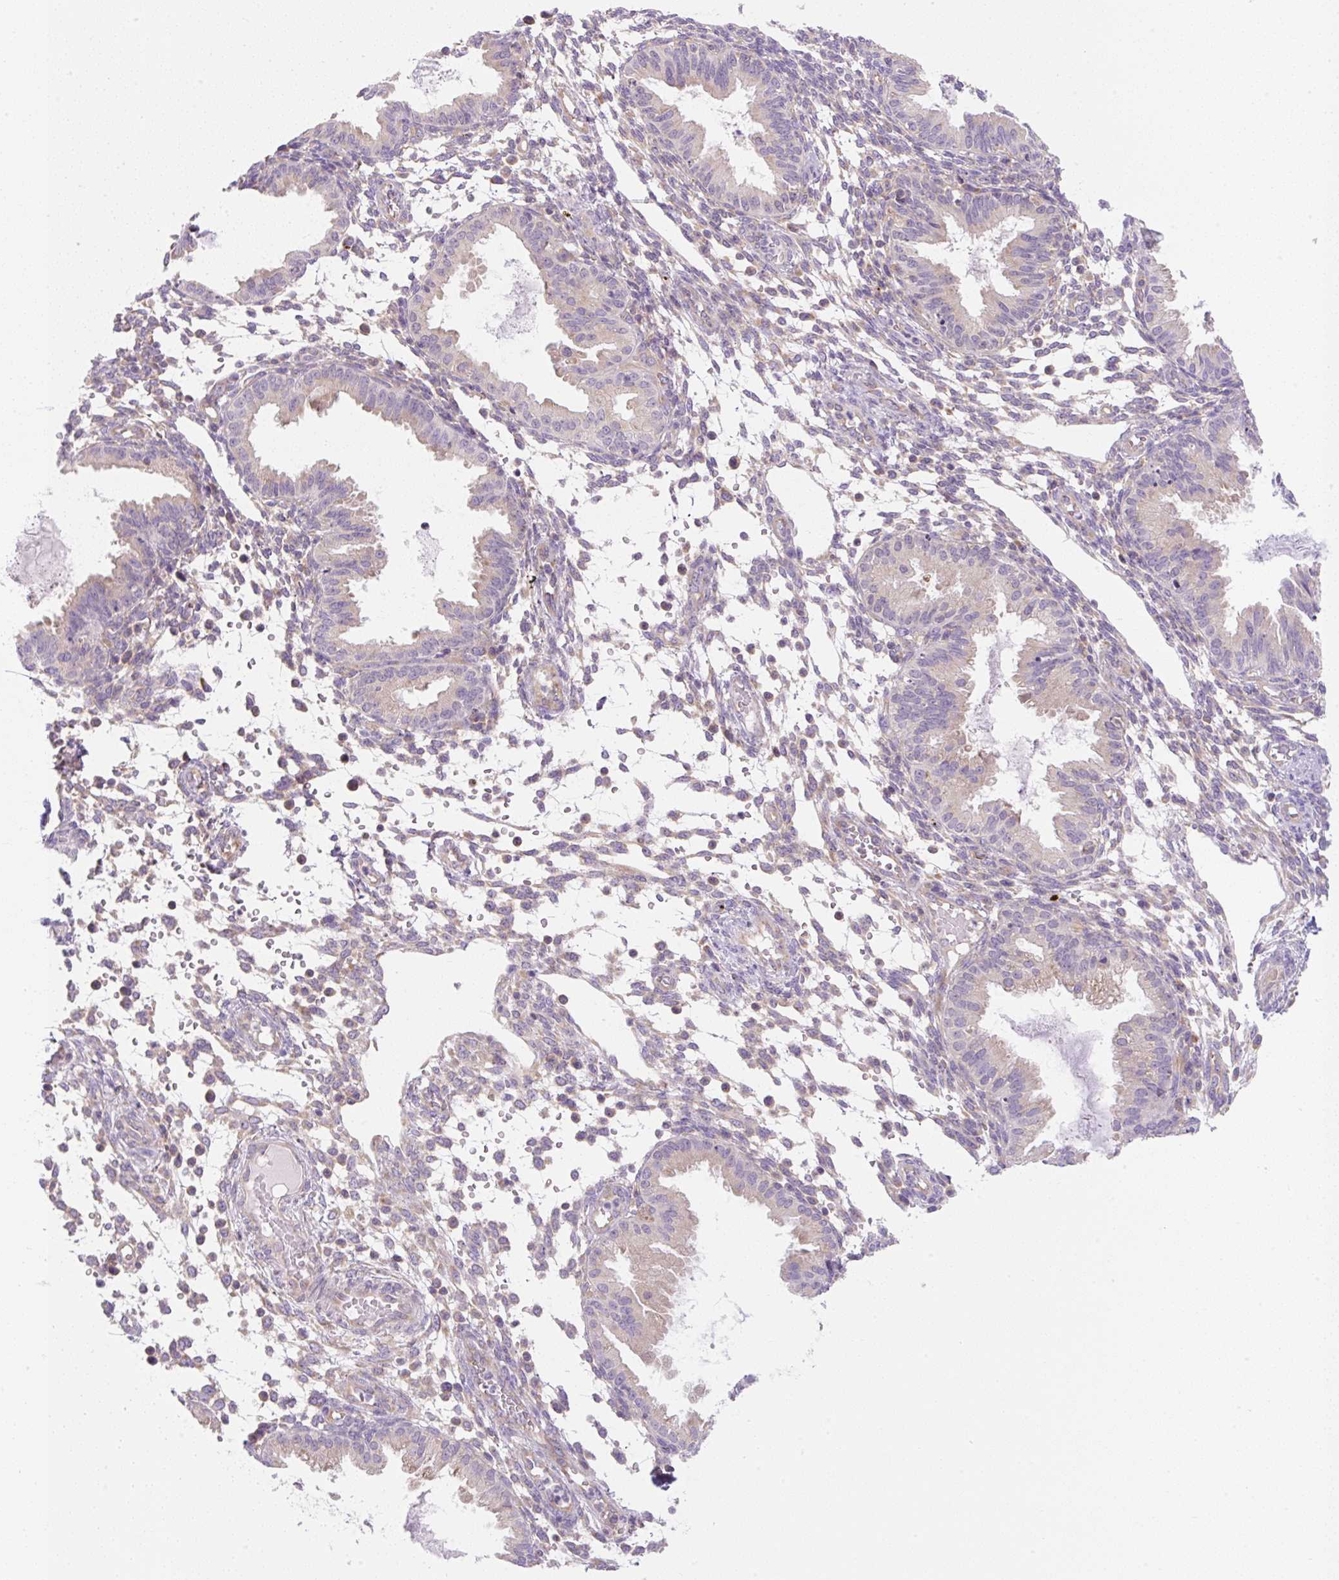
{"staining": {"intensity": "negative", "quantity": "none", "location": "none"}, "tissue": "endometrium", "cell_type": "Cells in endometrial stroma", "image_type": "normal", "snomed": [{"axis": "morphology", "description": "Normal tissue, NOS"}, {"axis": "topography", "description": "Endometrium"}], "caption": "This is a photomicrograph of immunohistochemistry (IHC) staining of benign endometrium, which shows no staining in cells in endometrial stroma. (DAB IHC, high magnification).", "gene": "RPL18A", "patient": {"sex": "female", "age": 33}}